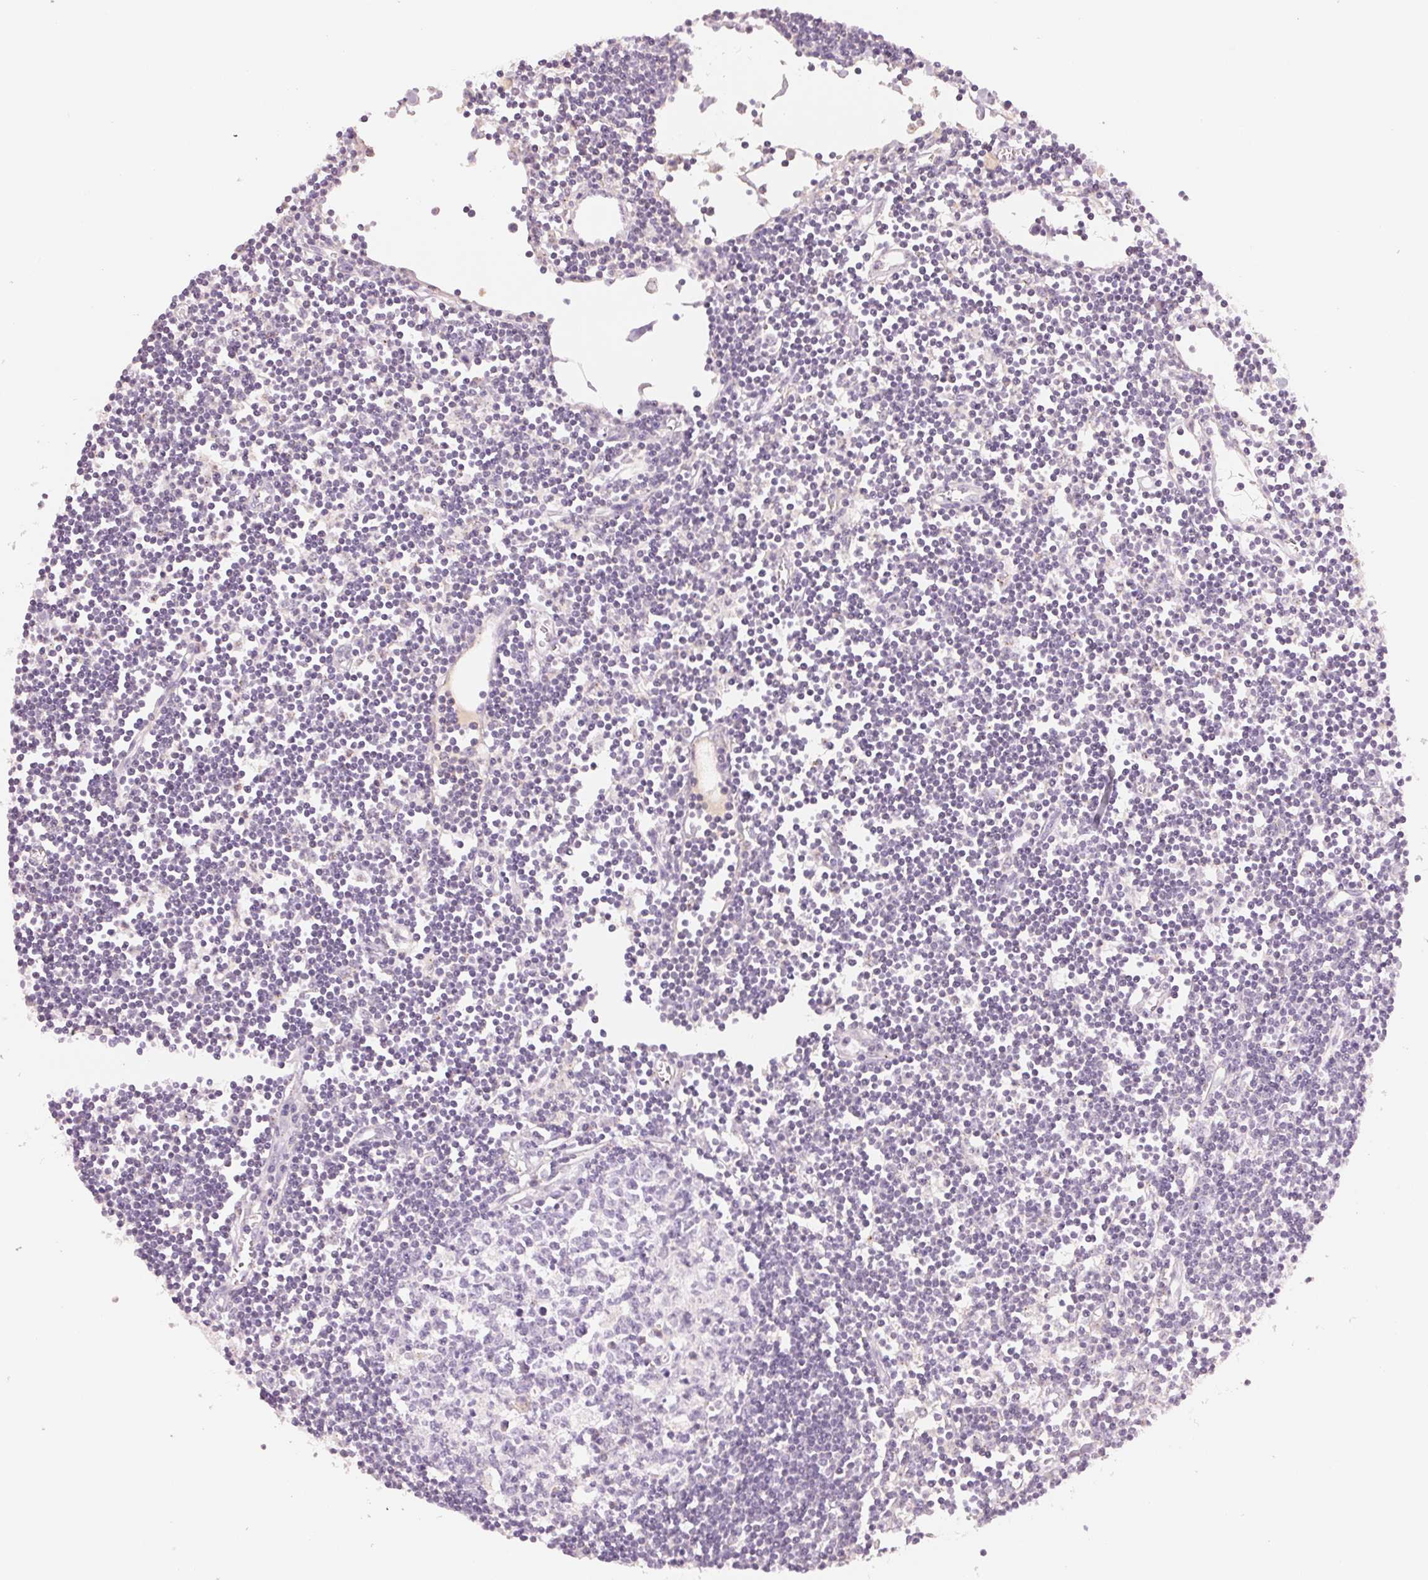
{"staining": {"intensity": "negative", "quantity": "none", "location": "none"}, "tissue": "lymph node", "cell_type": "Germinal center cells", "image_type": "normal", "snomed": [{"axis": "morphology", "description": "Normal tissue, NOS"}, {"axis": "topography", "description": "Lymph node"}], "caption": "Germinal center cells are negative for protein expression in unremarkable human lymph node.", "gene": "HOXB13", "patient": {"sex": "female", "age": 65}}